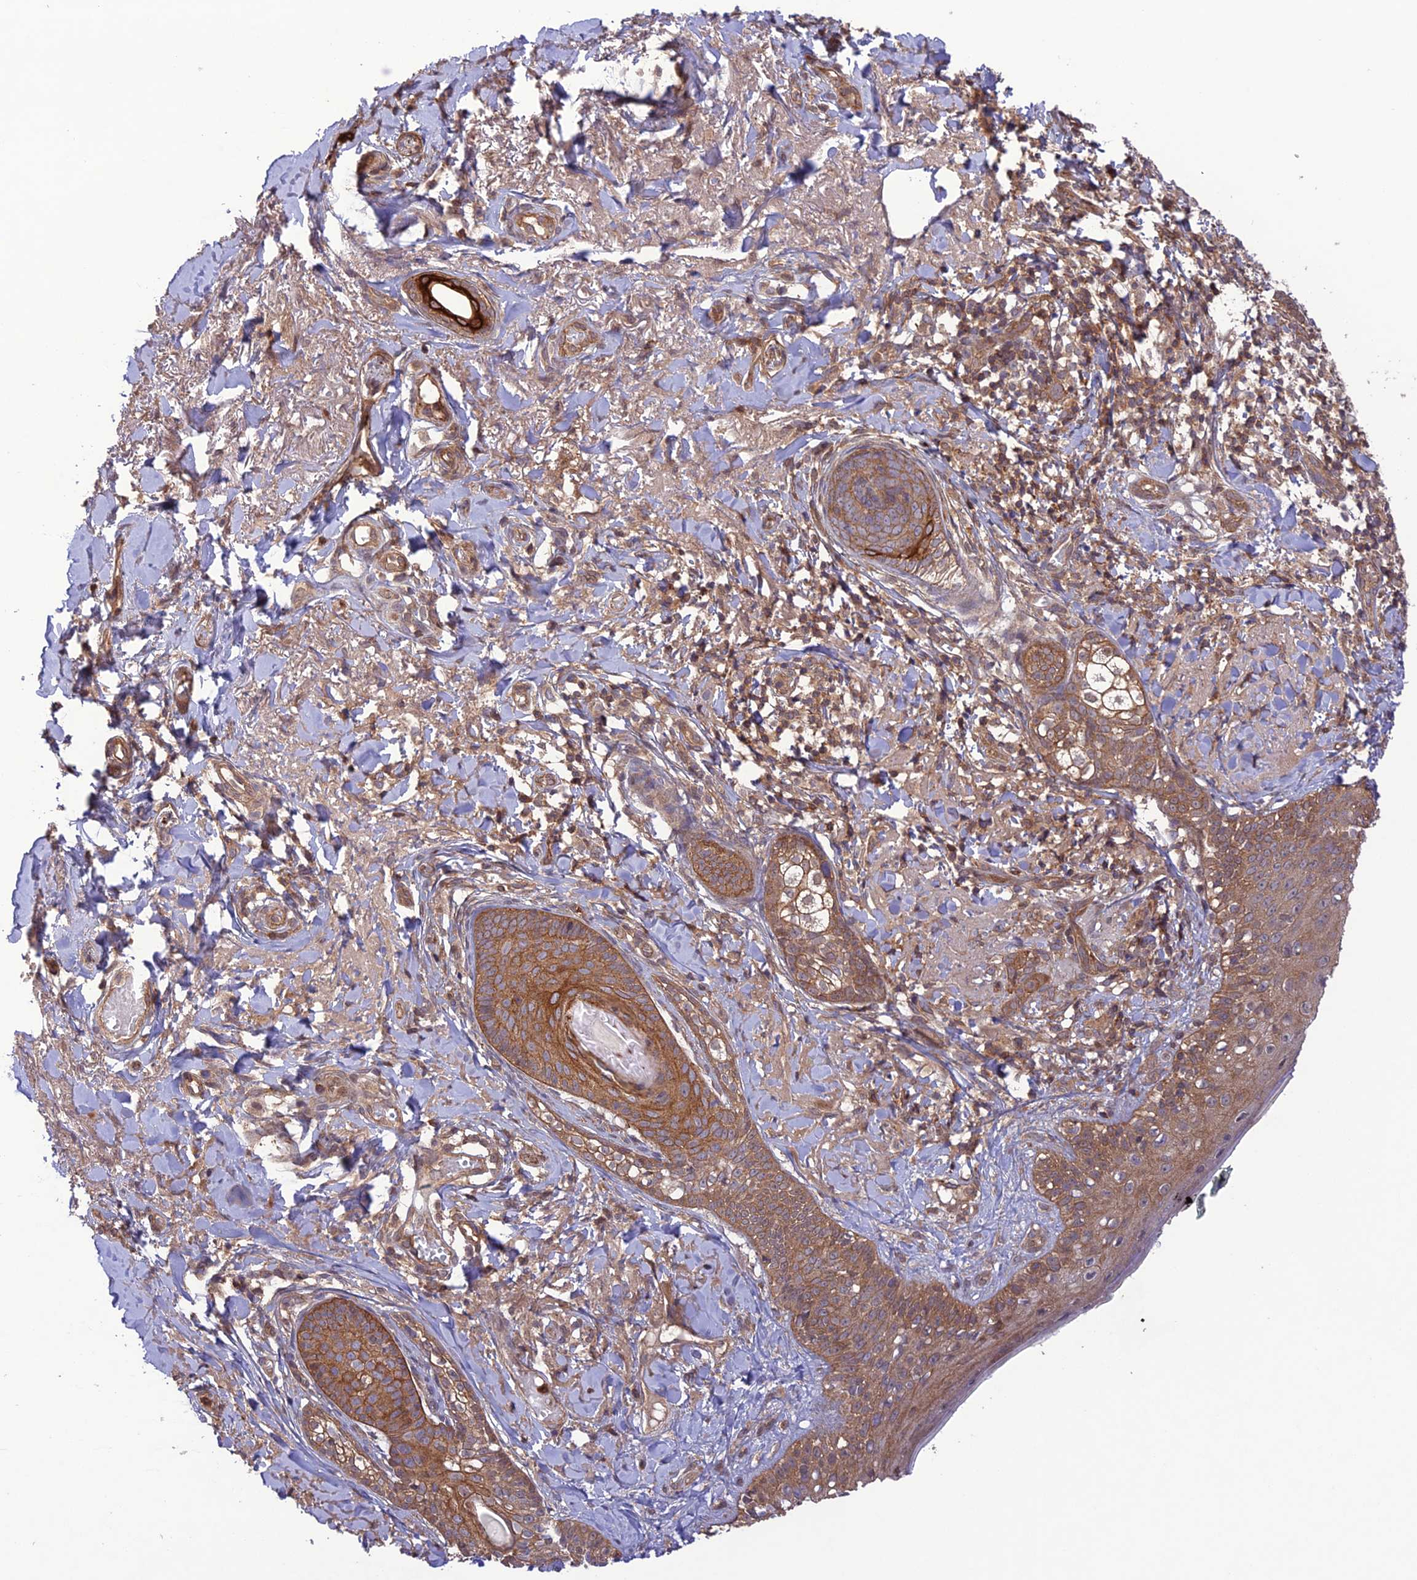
{"staining": {"intensity": "moderate", "quantity": ">75%", "location": "cytoplasmic/membranous"}, "tissue": "skin cancer", "cell_type": "Tumor cells", "image_type": "cancer", "snomed": [{"axis": "morphology", "description": "Basal cell carcinoma"}, {"axis": "topography", "description": "Skin"}], "caption": "About >75% of tumor cells in human basal cell carcinoma (skin) display moderate cytoplasmic/membranous protein staining as visualized by brown immunohistochemical staining.", "gene": "FCHSD1", "patient": {"sex": "female", "age": 76}}